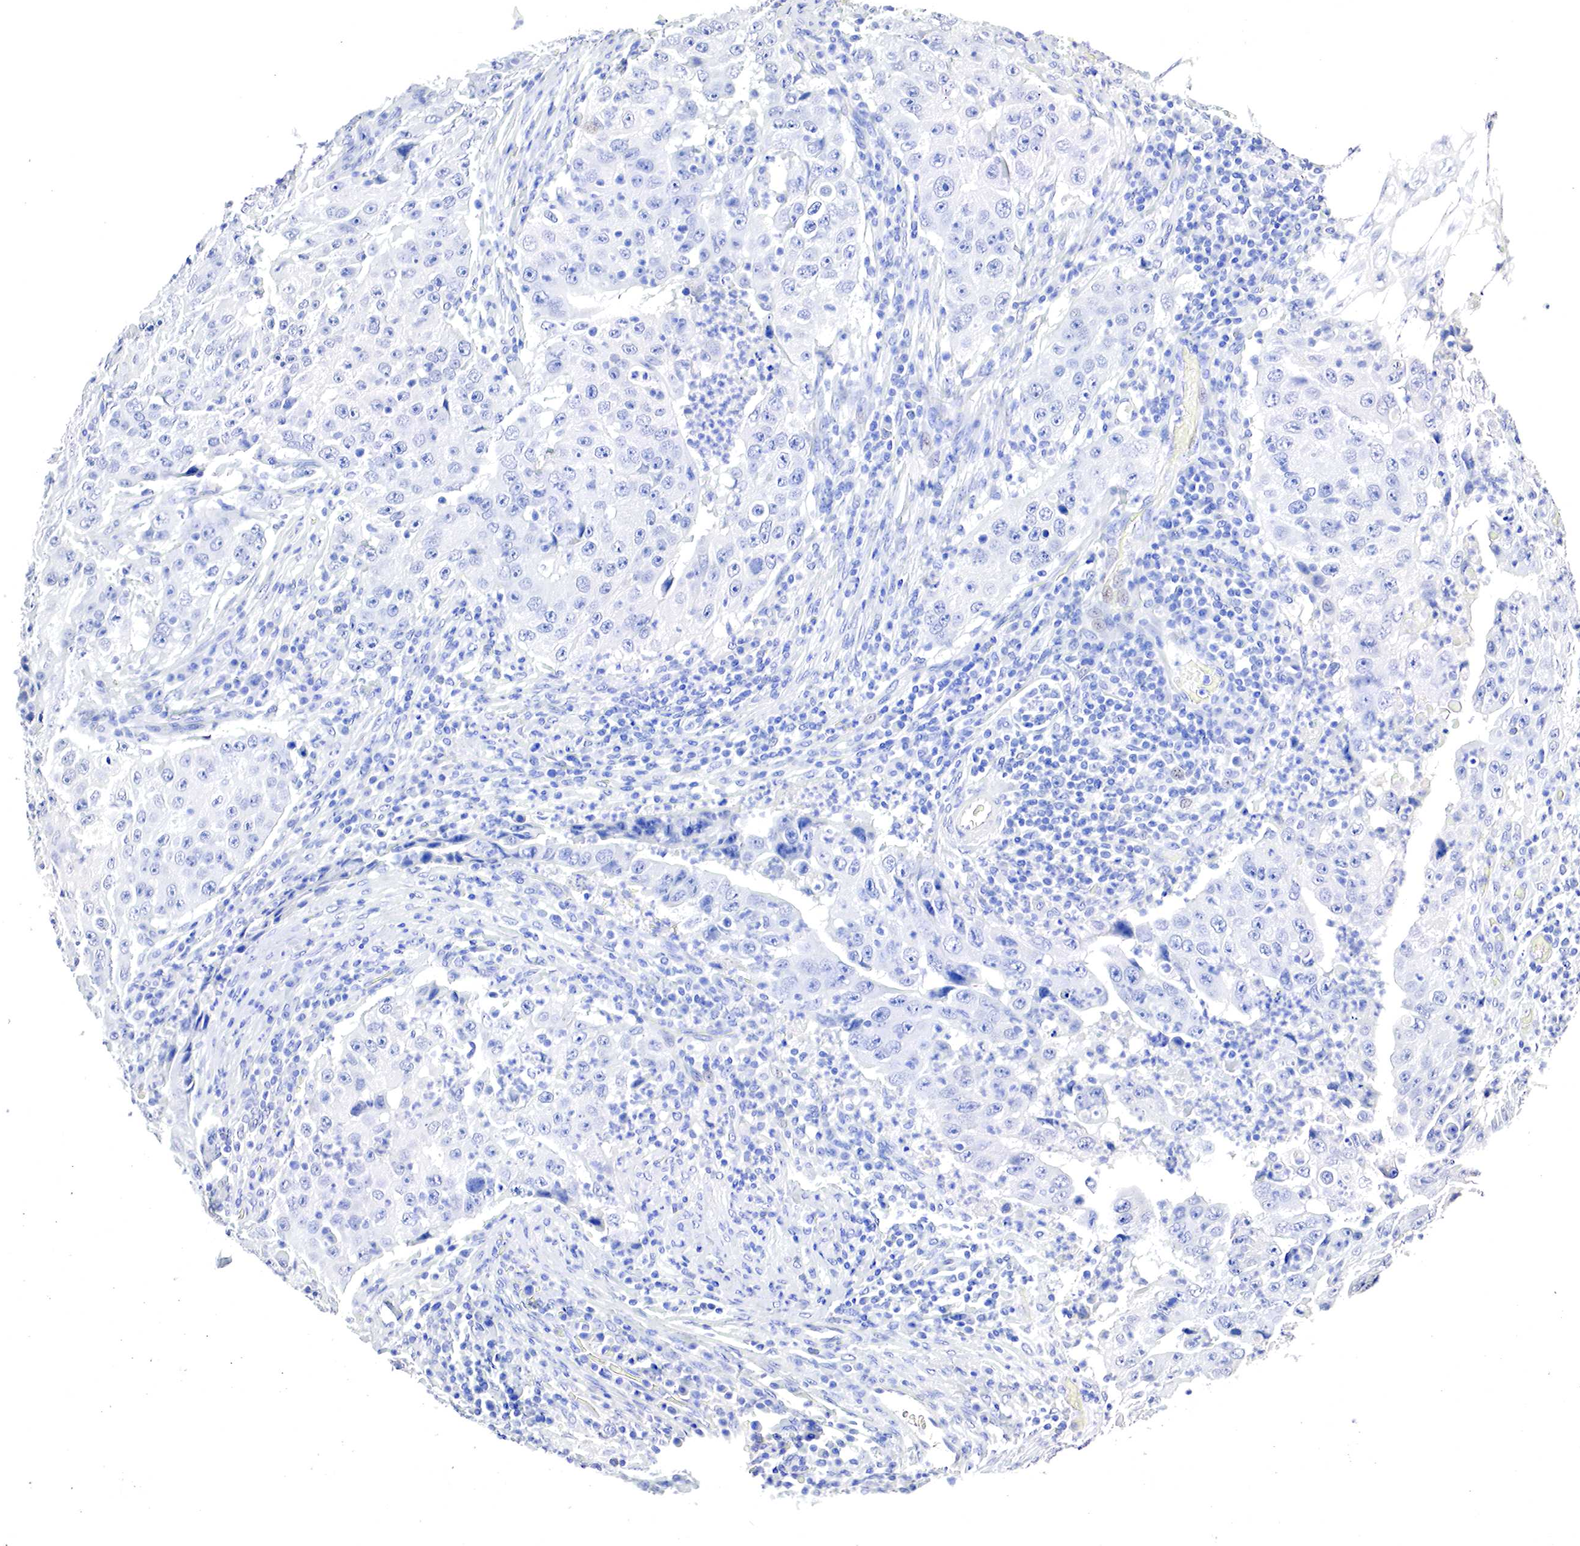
{"staining": {"intensity": "negative", "quantity": "none", "location": "none"}, "tissue": "lung cancer", "cell_type": "Tumor cells", "image_type": "cancer", "snomed": [{"axis": "morphology", "description": "Squamous cell carcinoma, NOS"}, {"axis": "topography", "description": "Lung"}], "caption": "Micrograph shows no significant protein expression in tumor cells of lung squamous cell carcinoma.", "gene": "OTC", "patient": {"sex": "male", "age": 64}}